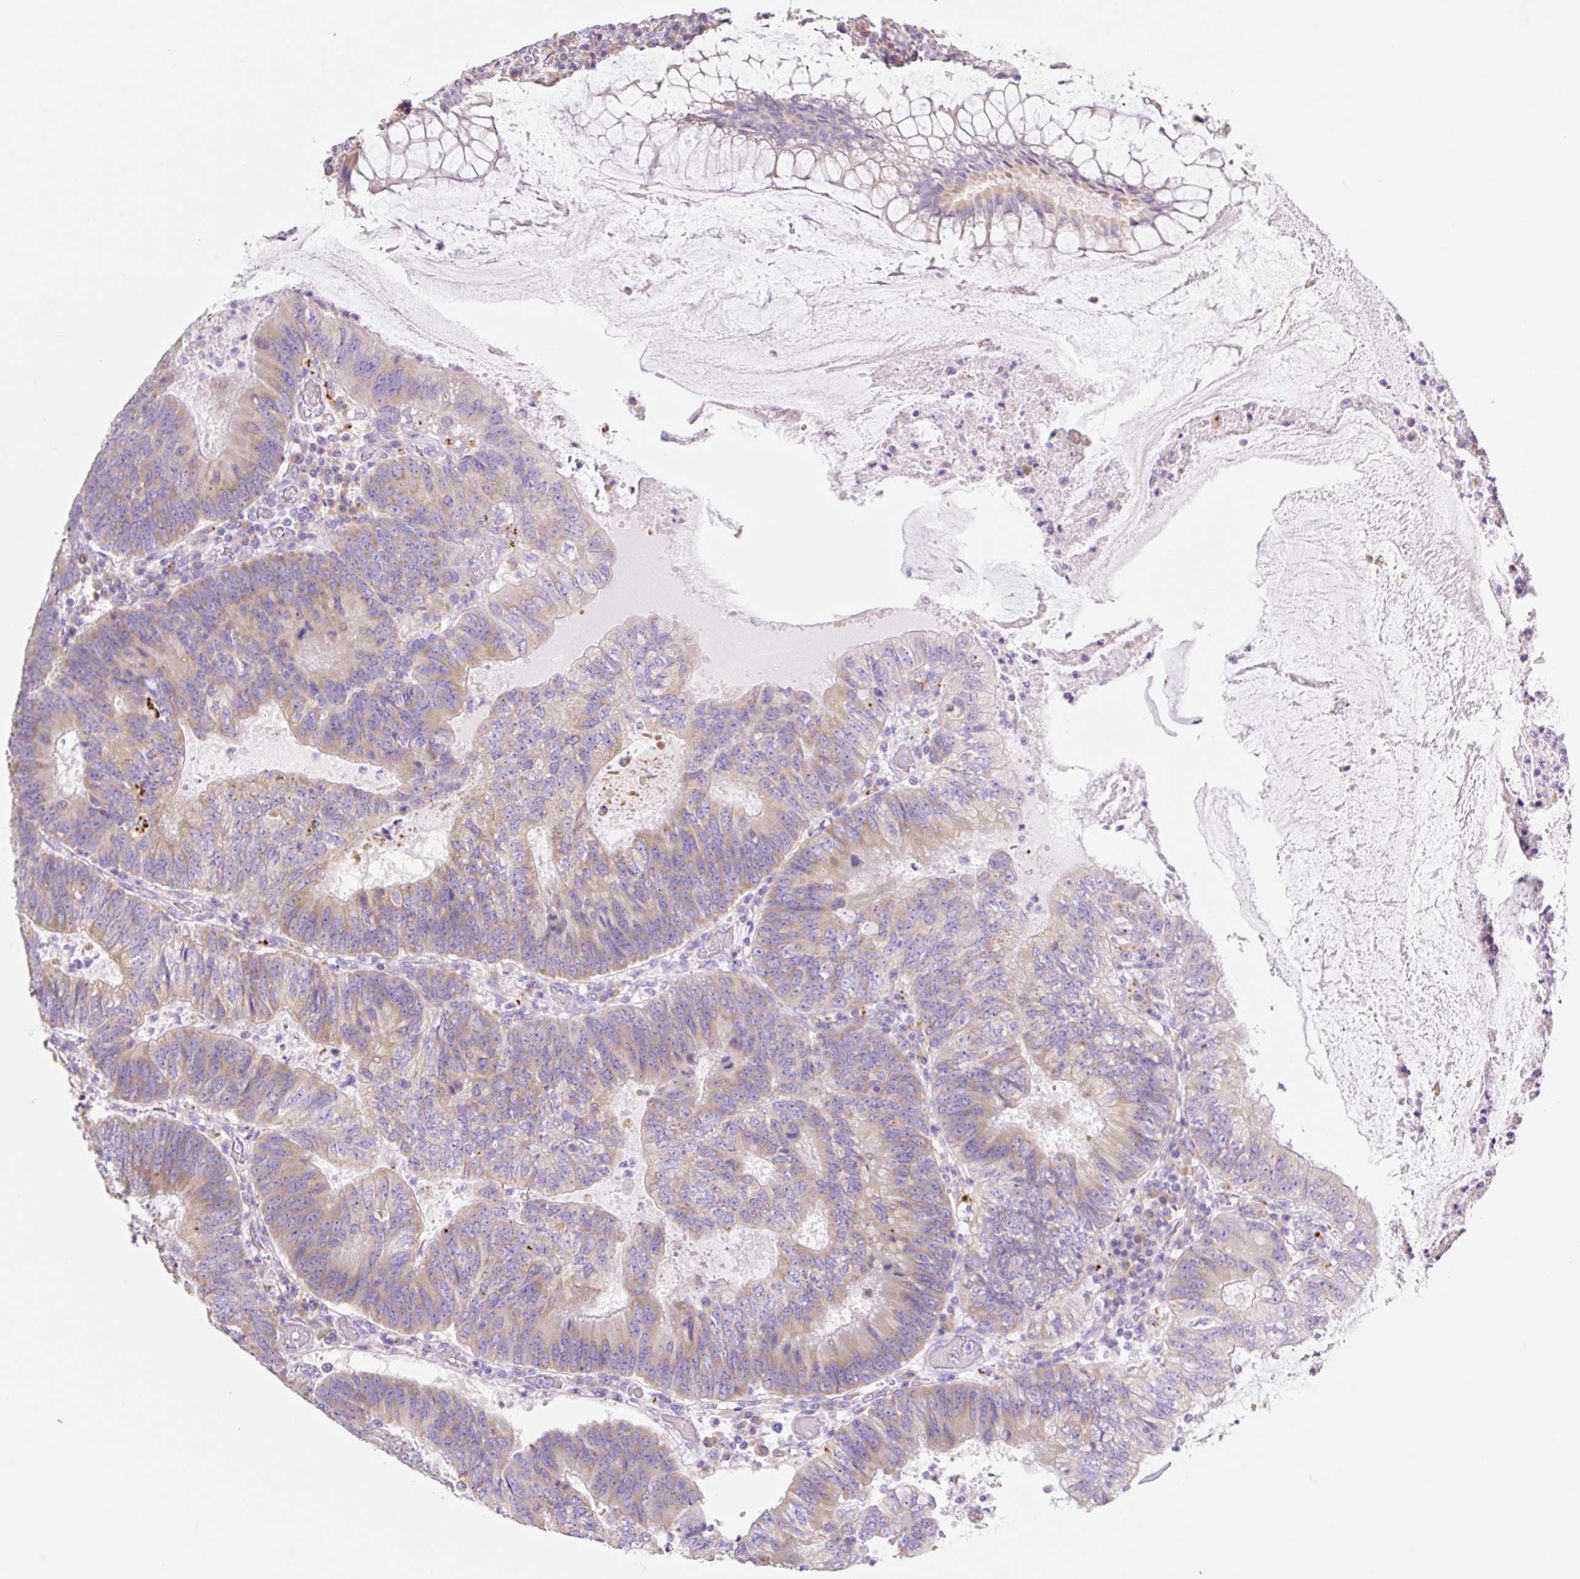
{"staining": {"intensity": "weak", "quantity": "25%-75%", "location": "cytoplasmic/membranous"}, "tissue": "colorectal cancer", "cell_type": "Tumor cells", "image_type": "cancer", "snomed": [{"axis": "morphology", "description": "Adenocarcinoma, NOS"}, {"axis": "topography", "description": "Colon"}], "caption": "Colorectal cancer stained with immunohistochemistry (IHC) shows weak cytoplasmic/membranous expression in approximately 25%-75% of tumor cells.", "gene": "CLEC3A", "patient": {"sex": "male", "age": 67}}